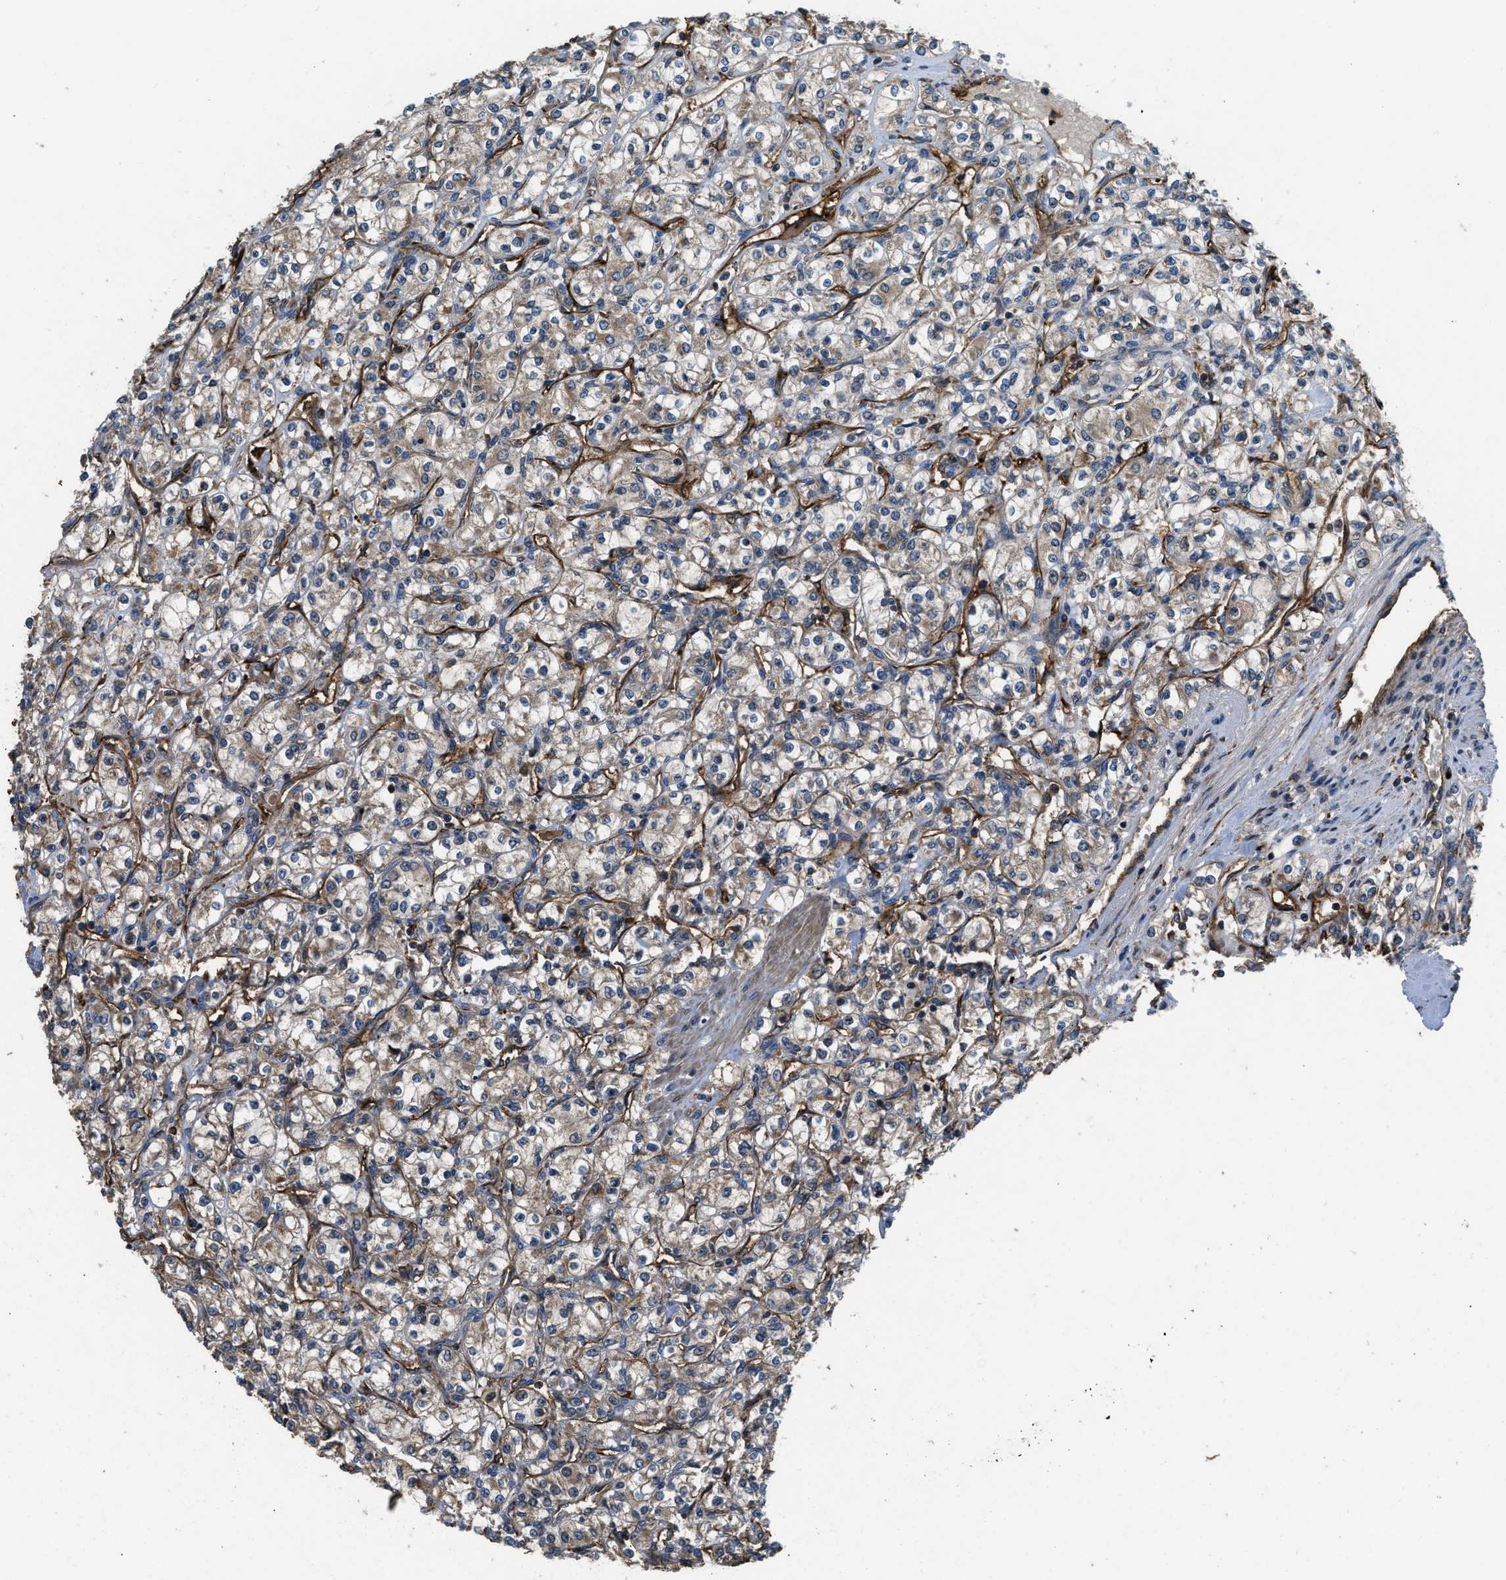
{"staining": {"intensity": "weak", "quantity": ">75%", "location": "cytoplasmic/membranous"}, "tissue": "renal cancer", "cell_type": "Tumor cells", "image_type": "cancer", "snomed": [{"axis": "morphology", "description": "Adenocarcinoma, NOS"}, {"axis": "topography", "description": "Kidney"}], "caption": "IHC (DAB (3,3'-diaminobenzidine)) staining of human renal cancer shows weak cytoplasmic/membranous protein positivity in about >75% of tumor cells.", "gene": "GGH", "patient": {"sex": "male", "age": 77}}